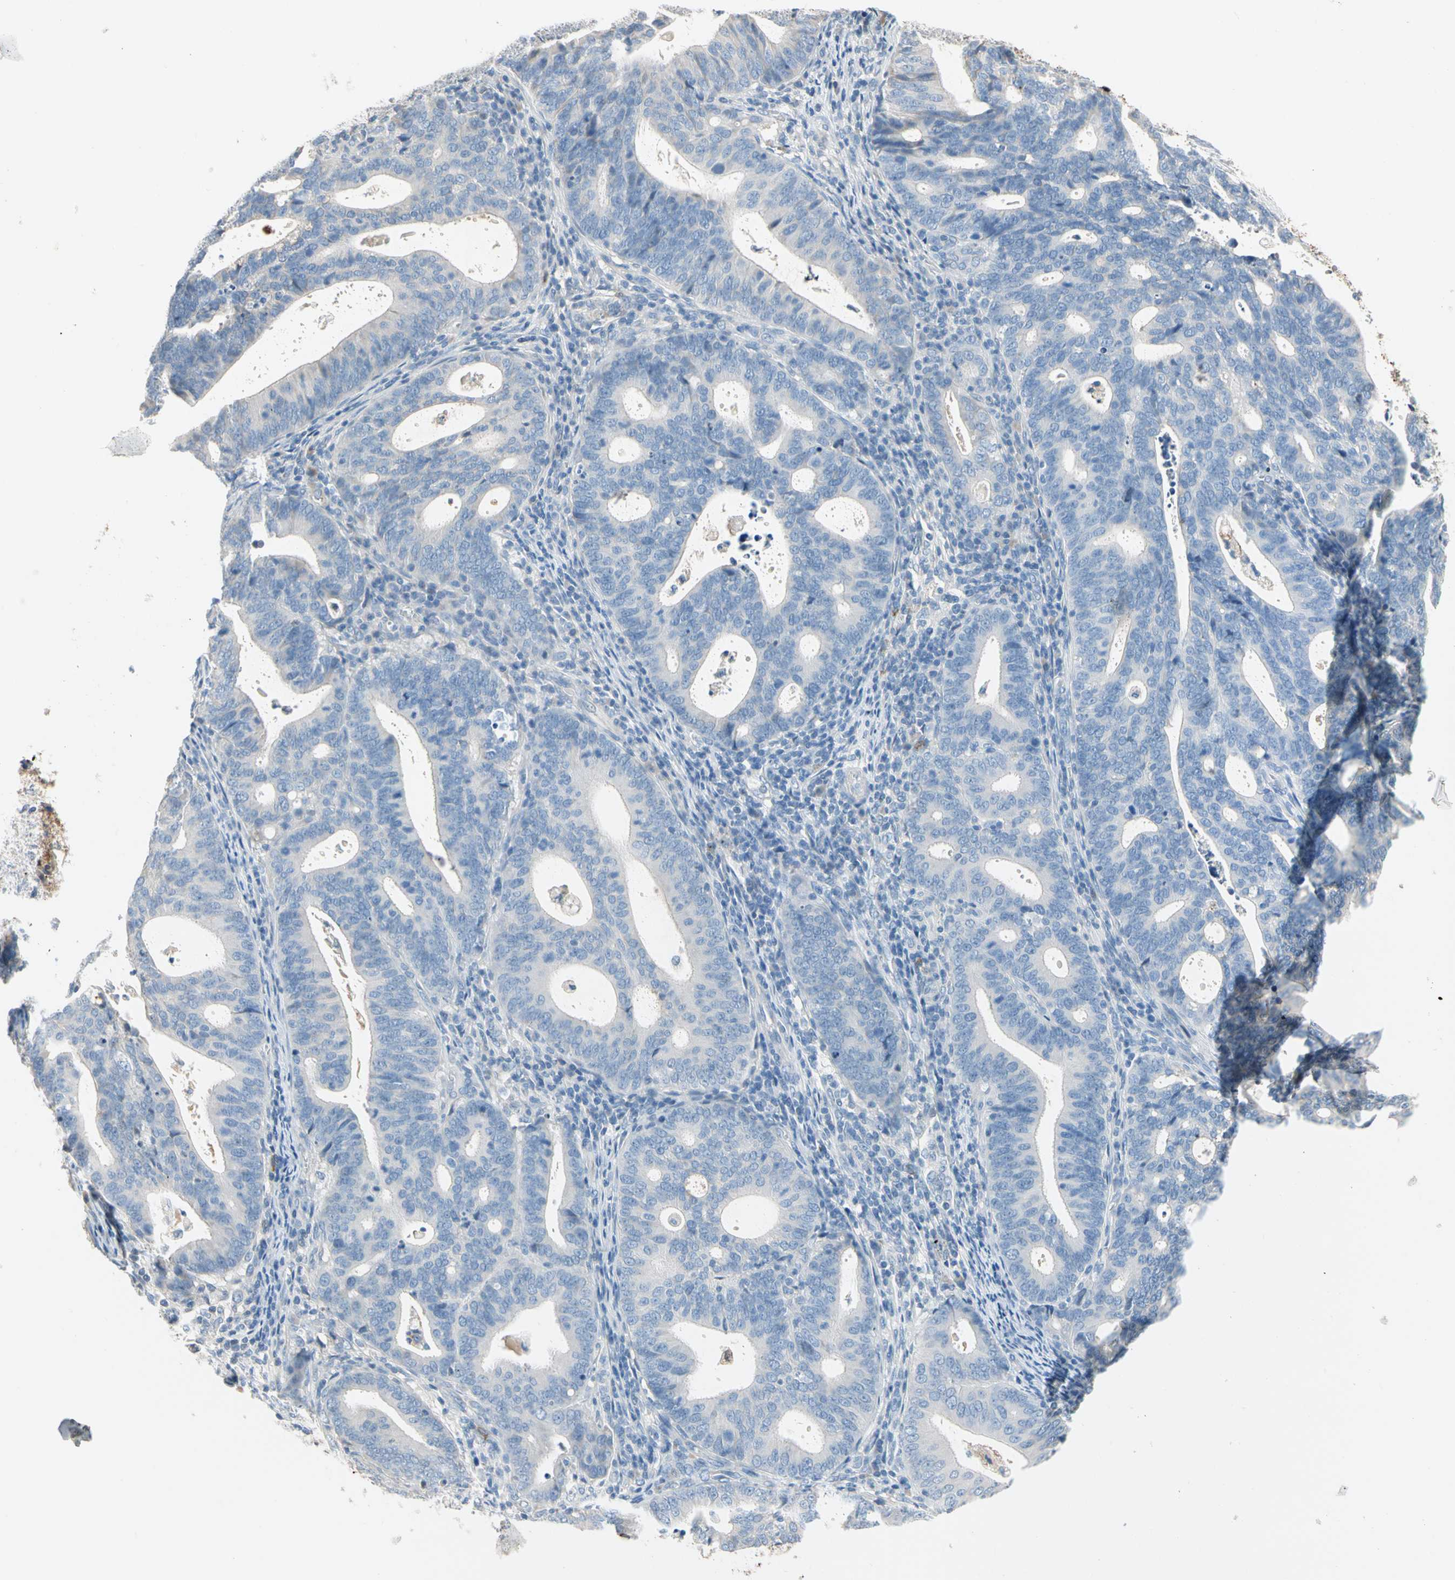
{"staining": {"intensity": "negative", "quantity": "none", "location": "none"}, "tissue": "endometrial cancer", "cell_type": "Tumor cells", "image_type": "cancer", "snomed": [{"axis": "morphology", "description": "Adenocarcinoma, NOS"}, {"axis": "topography", "description": "Uterus"}], "caption": "The IHC histopathology image has no significant staining in tumor cells of adenocarcinoma (endometrial) tissue.", "gene": "STK40", "patient": {"sex": "female", "age": 83}}